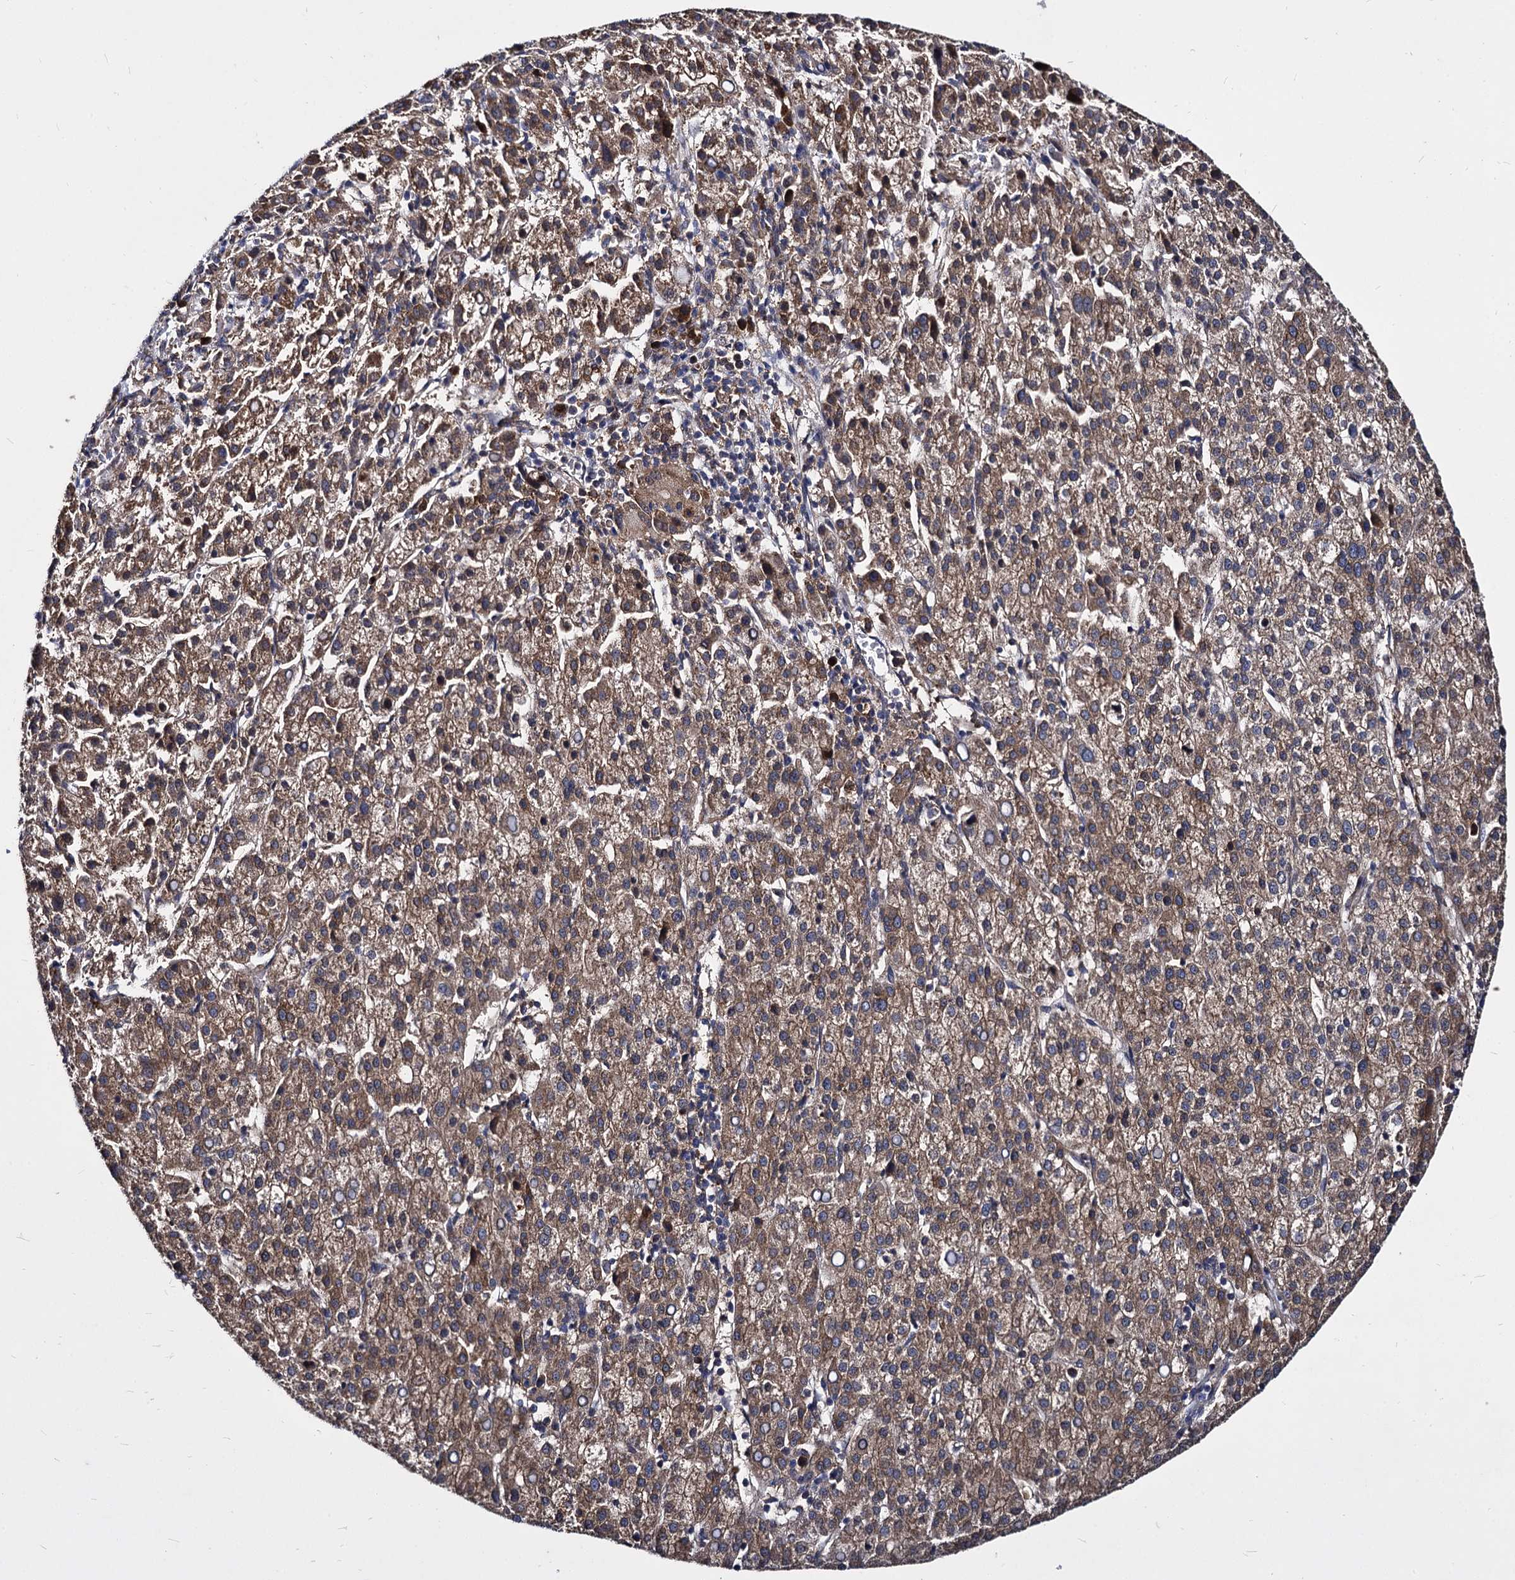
{"staining": {"intensity": "moderate", "quantity": ">75%", "location": "cytoplasmic/membranous"}, "tissue": "liver cancer", "cell_type": "Tumor cells", "image_type": "cancer", "snomed": [{"axis": "morphology", "description": "Carcinoma, Hepatocellular, NOS"}, {"axis": "topography", "description": "Liver"}], "caption": "IHC of liver cancer exhibits medium levels of moderate cytoplasmic/membranous expression in approximately >75% of tumor cells. The staining was performed using DAB, with brown indicating positive protein expression. Nuclei are stained blue with hematoxylin.", "gene": "NME1", "patient": {"sex": "female", "age": 58}}